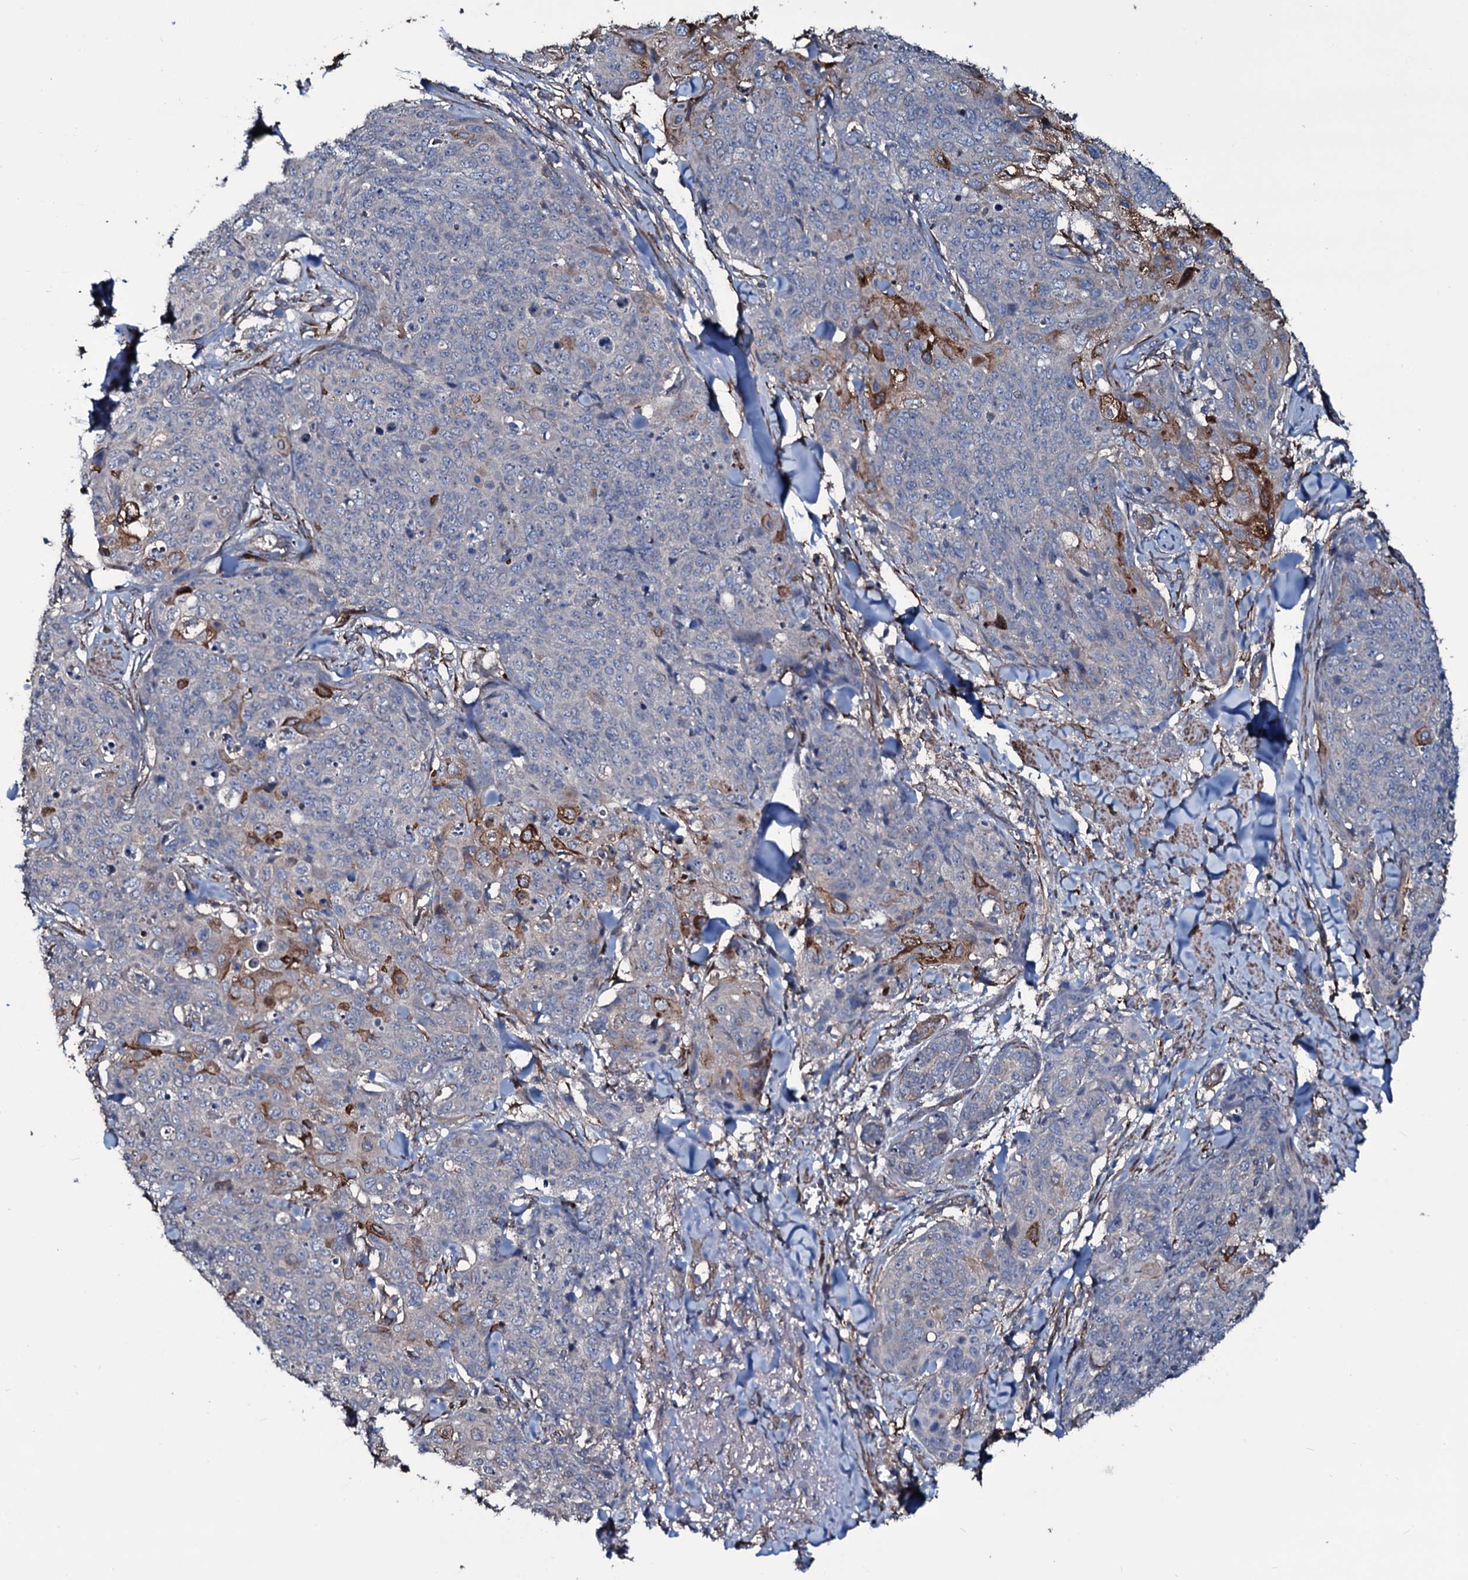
{"staining": {"intensity": "negative", "quantity": "none", "location": "none"}, "tissue": "skin cancer", "cell_type": "Tumor cells", "image_type": "cancer", "snomed": [{"axis": "morphology", "description": "Squamous cell carcinoma, NOS"}, {"axis": "topography", "description": "Skin"}, {"axis": "topography", "description": "Vulva"}], "caption": "Immunohistochemistry (IHC) of skin squamous cell carcinoma displays no positivity in tumor cells. (DAB immunohistochemistry with hematoxylin counter stain).", "gene": "WIPF3", "patient": {"sex": "female", "age": 85}}